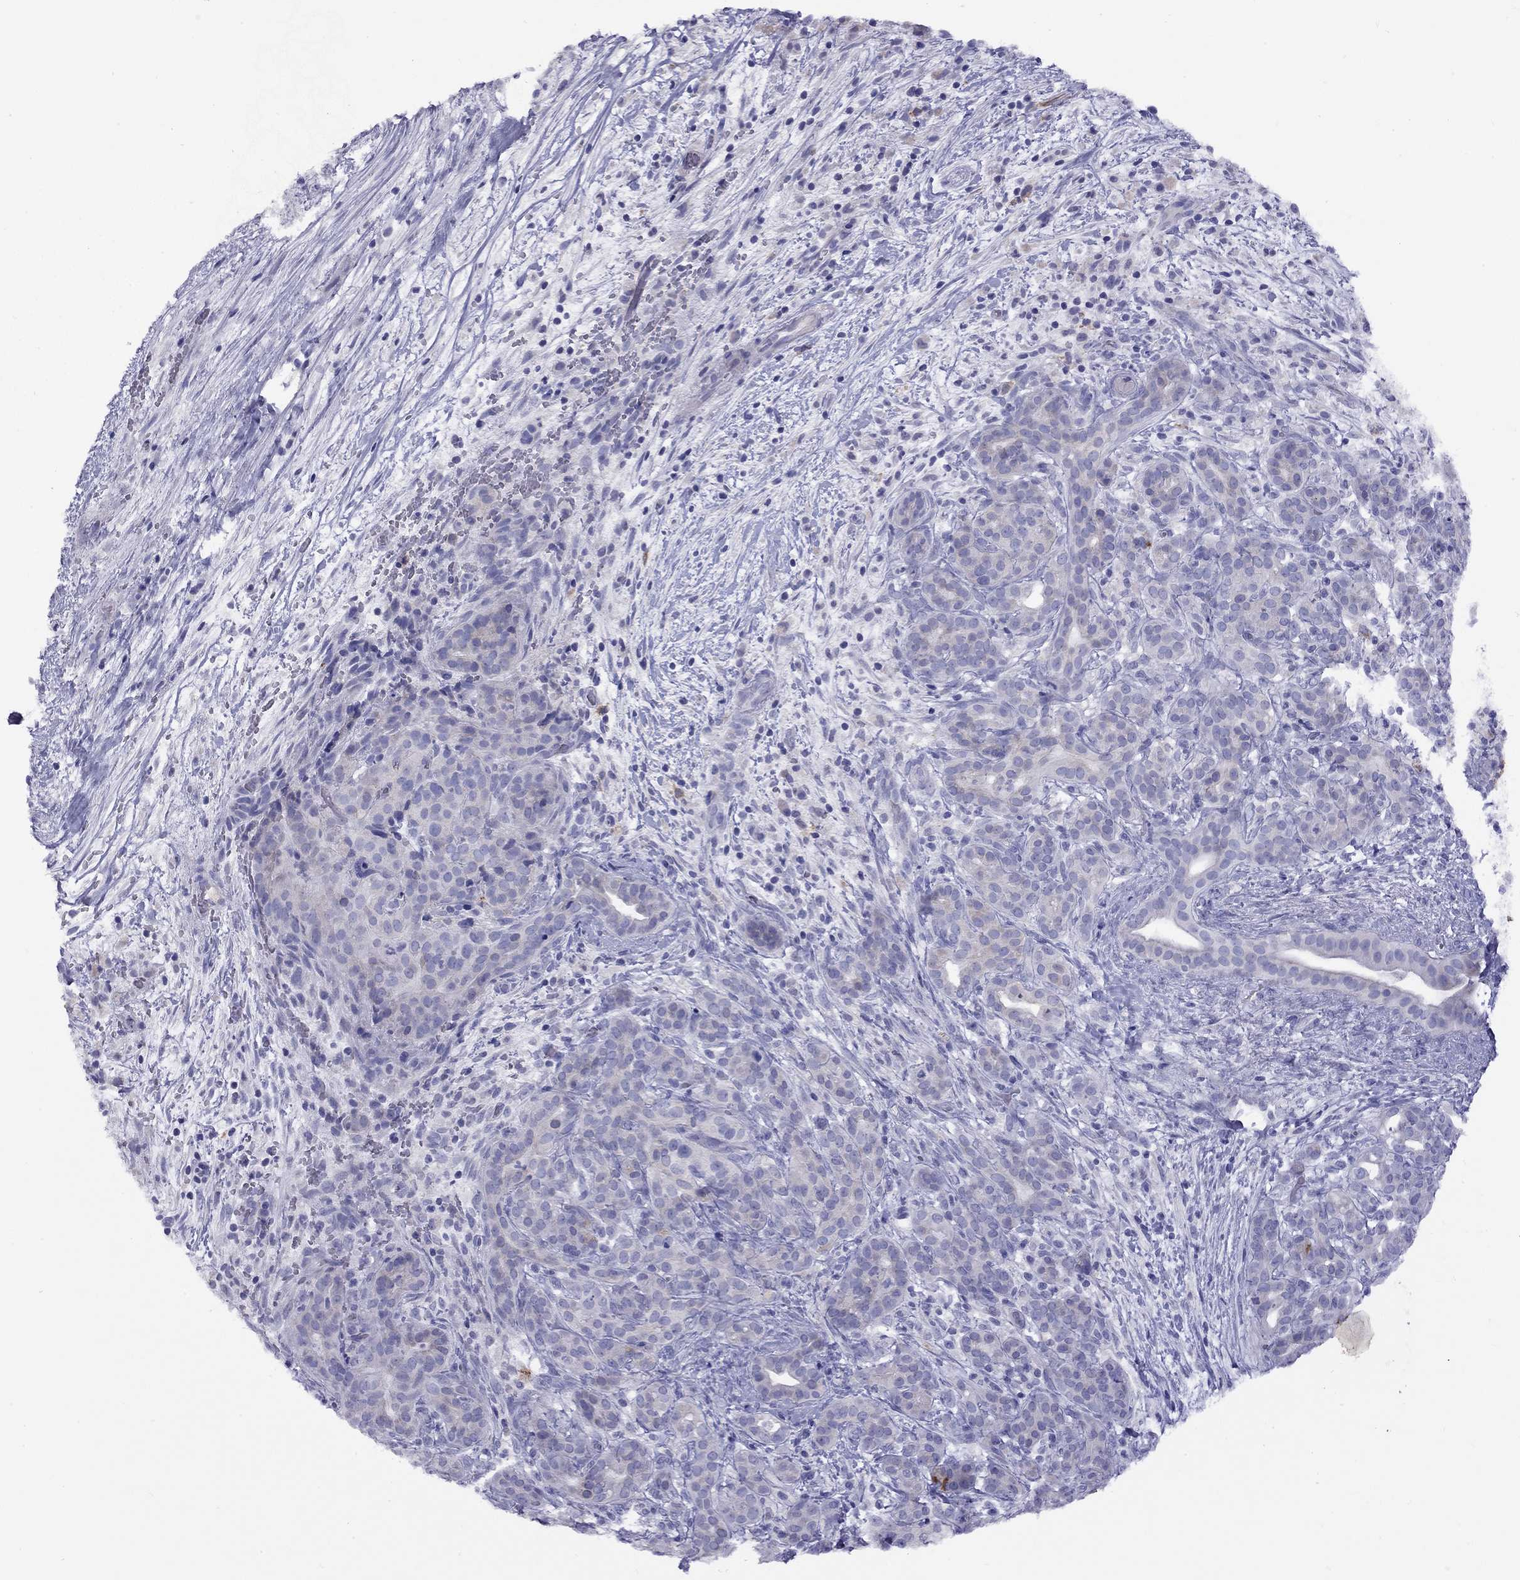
{"staining": {"intensity": "negative", "quantity": "none", "location": "none"}, "tissue": "pancreatic cancer", "cell_type": "Tumor cells", "image_type": "cancer", "snomed": [{"axis": "morphology", "description": "Adenocarcinoma, NOS"}, {"axis": "topography", "description": "Pancreas"}], "caption": "This is an immunohistochemistry (IHC) image of pancreatic adenocarcinoma. There is no positivity in tumor cells.", "gene": "CPNE4", "patient": {"sex": "male", "age": 44}}